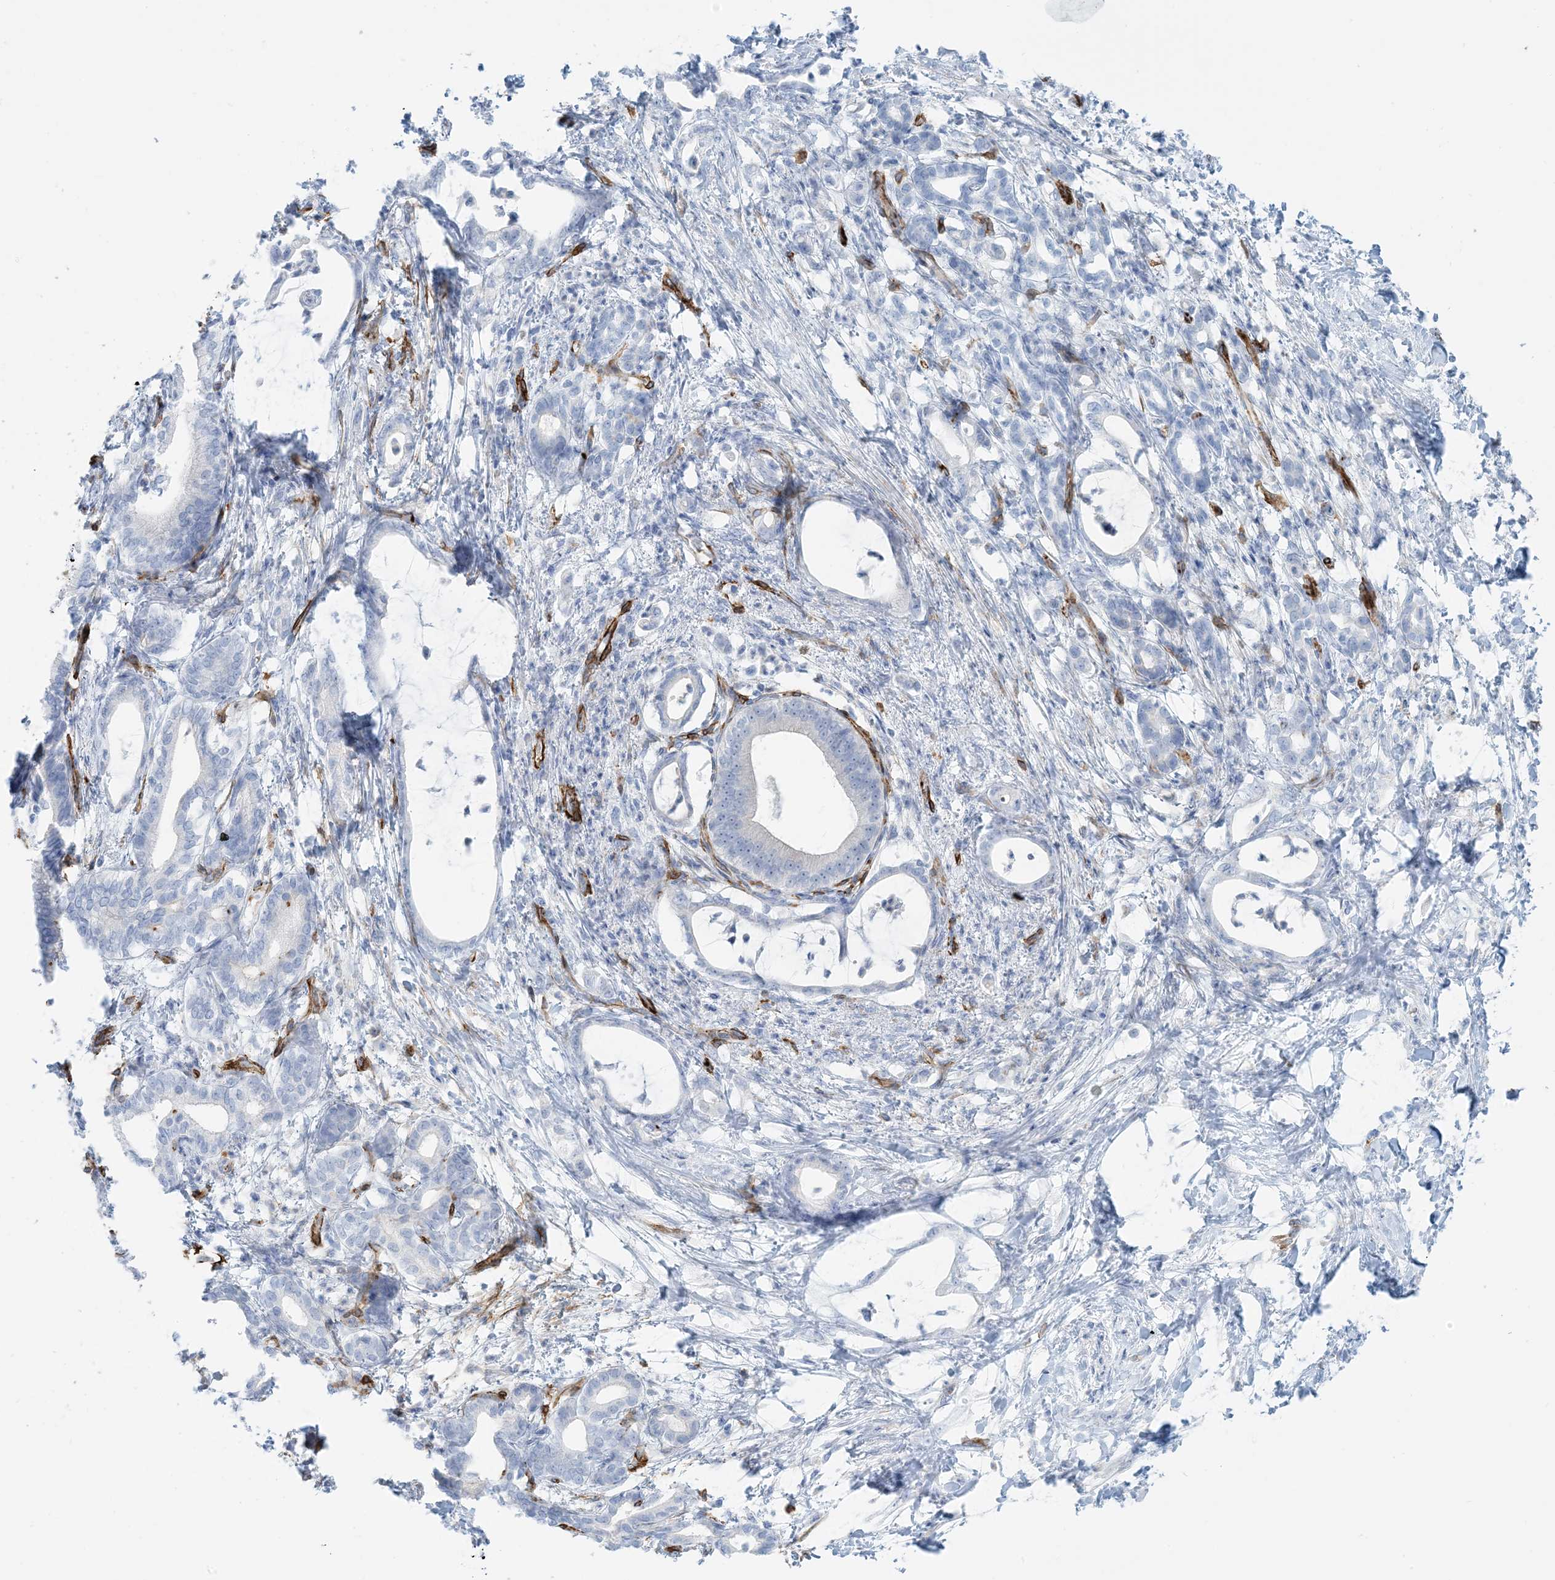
{"staining": {"intensity": "negative", "quantity": "none", "location": "none"}, "tissue": "pancreatic cancer", "cell_type": "Tumor cells", "image_type": "cancer", "snomed": [{"axis": "morphology", "description": "Adenocarcinoma, NOS"}, {"axis": "topography", "description": "Pancreas"}], "caption": "An image of human adenocarcinoma (pancreatic) is negative for staining in tumor cells.", "gene": "EPS8L3", "patient": {"sex": "female", "age": 55}}